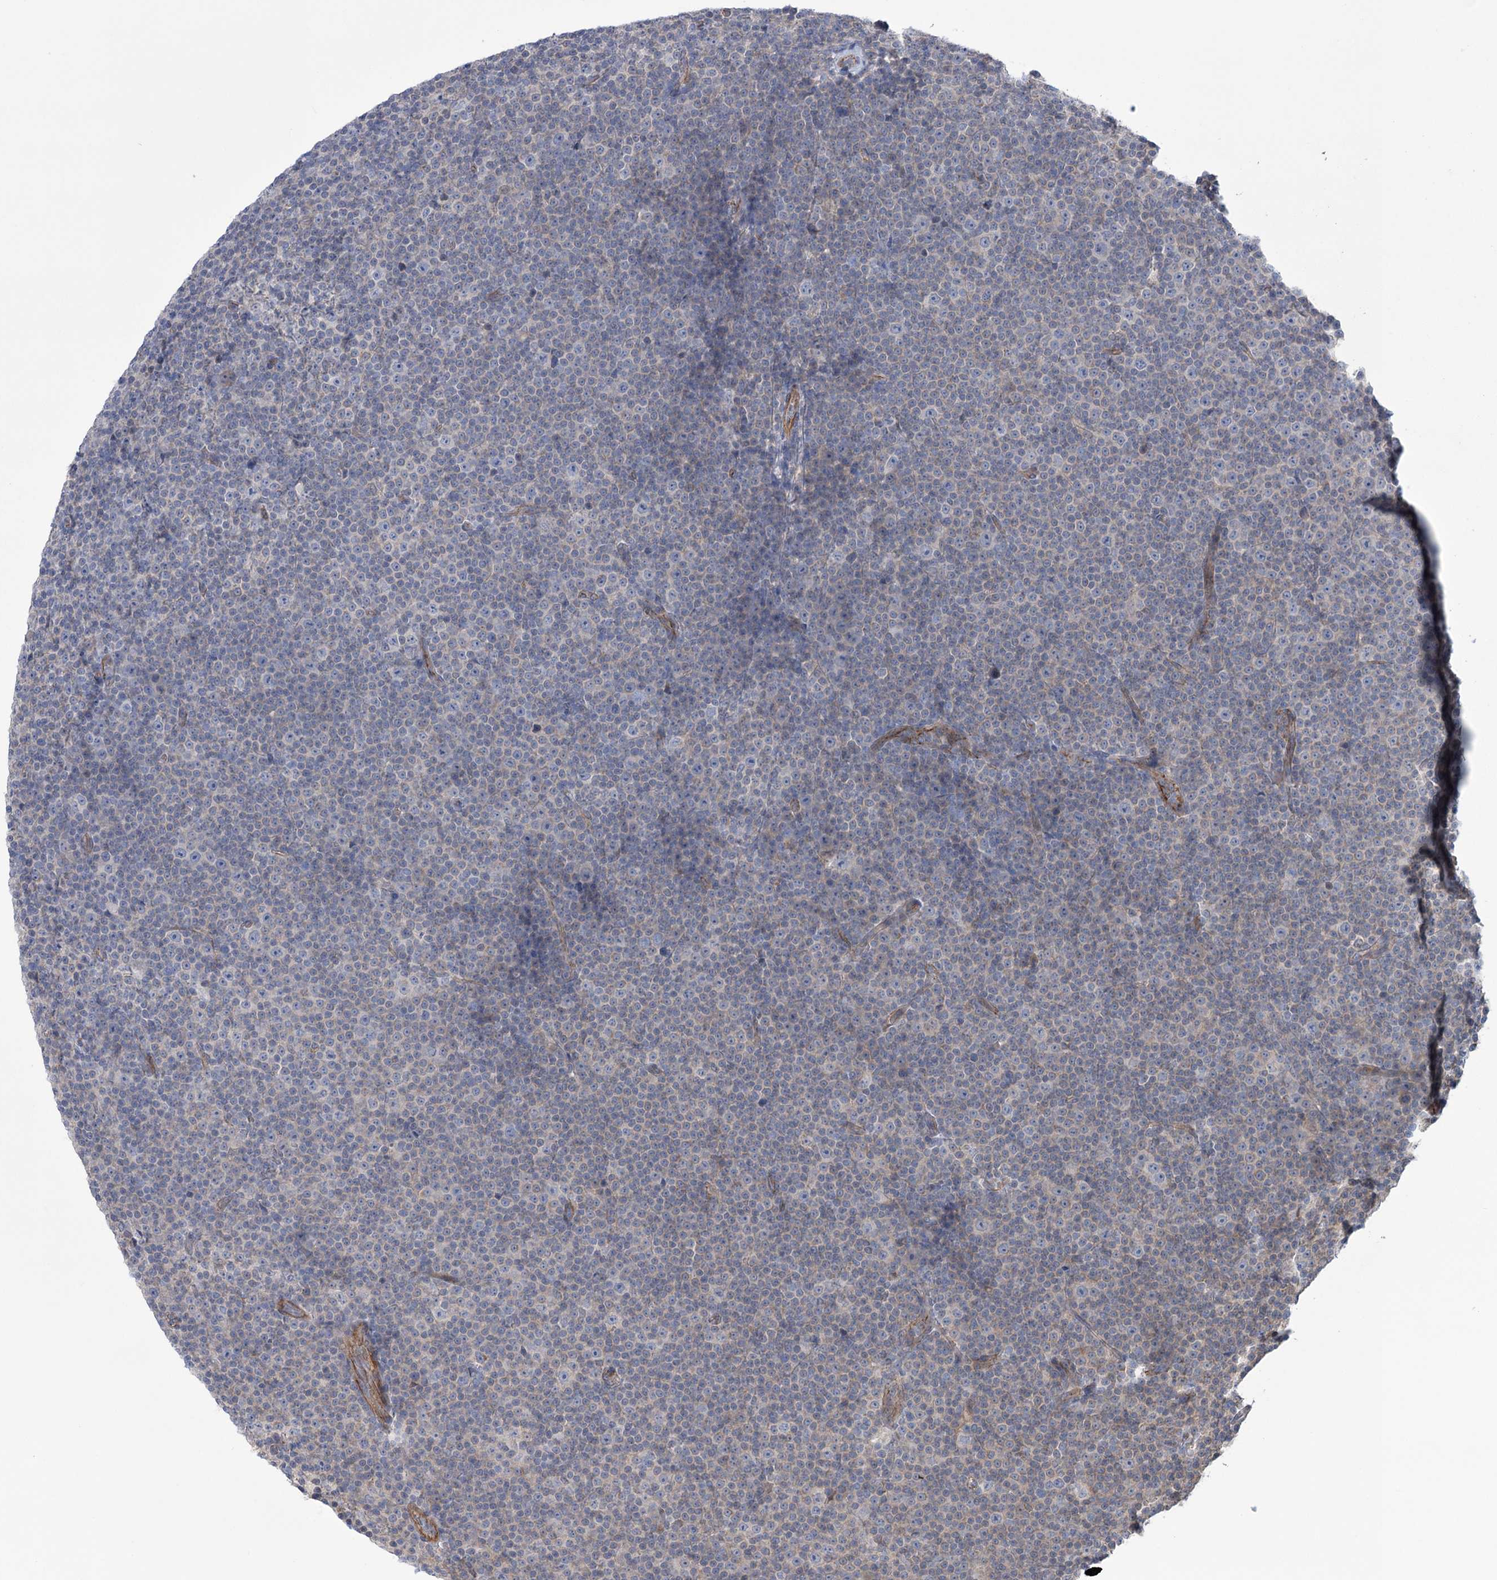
{"staining": {"intensity": "negative", "quantity": "none", "location": "none"}, "tissue": "lymphoma", "cell_type": "Tumor cells", "image_type": "cancer", "snomed": [{"axis": "morphology", "description": "Malignant lymphoma, non-Hodgkin's type, Low grade"}, {"axis": "topography", "description": "Lymph node"}], "caption": "High power microscopy photomicrograph of an immunohistochemistry (IHC) micrograph of lymphoma, revealing no significant staining in tumor cells.", "gene": "TRIM71", "patient": {"sex": "female", "age": 67}}